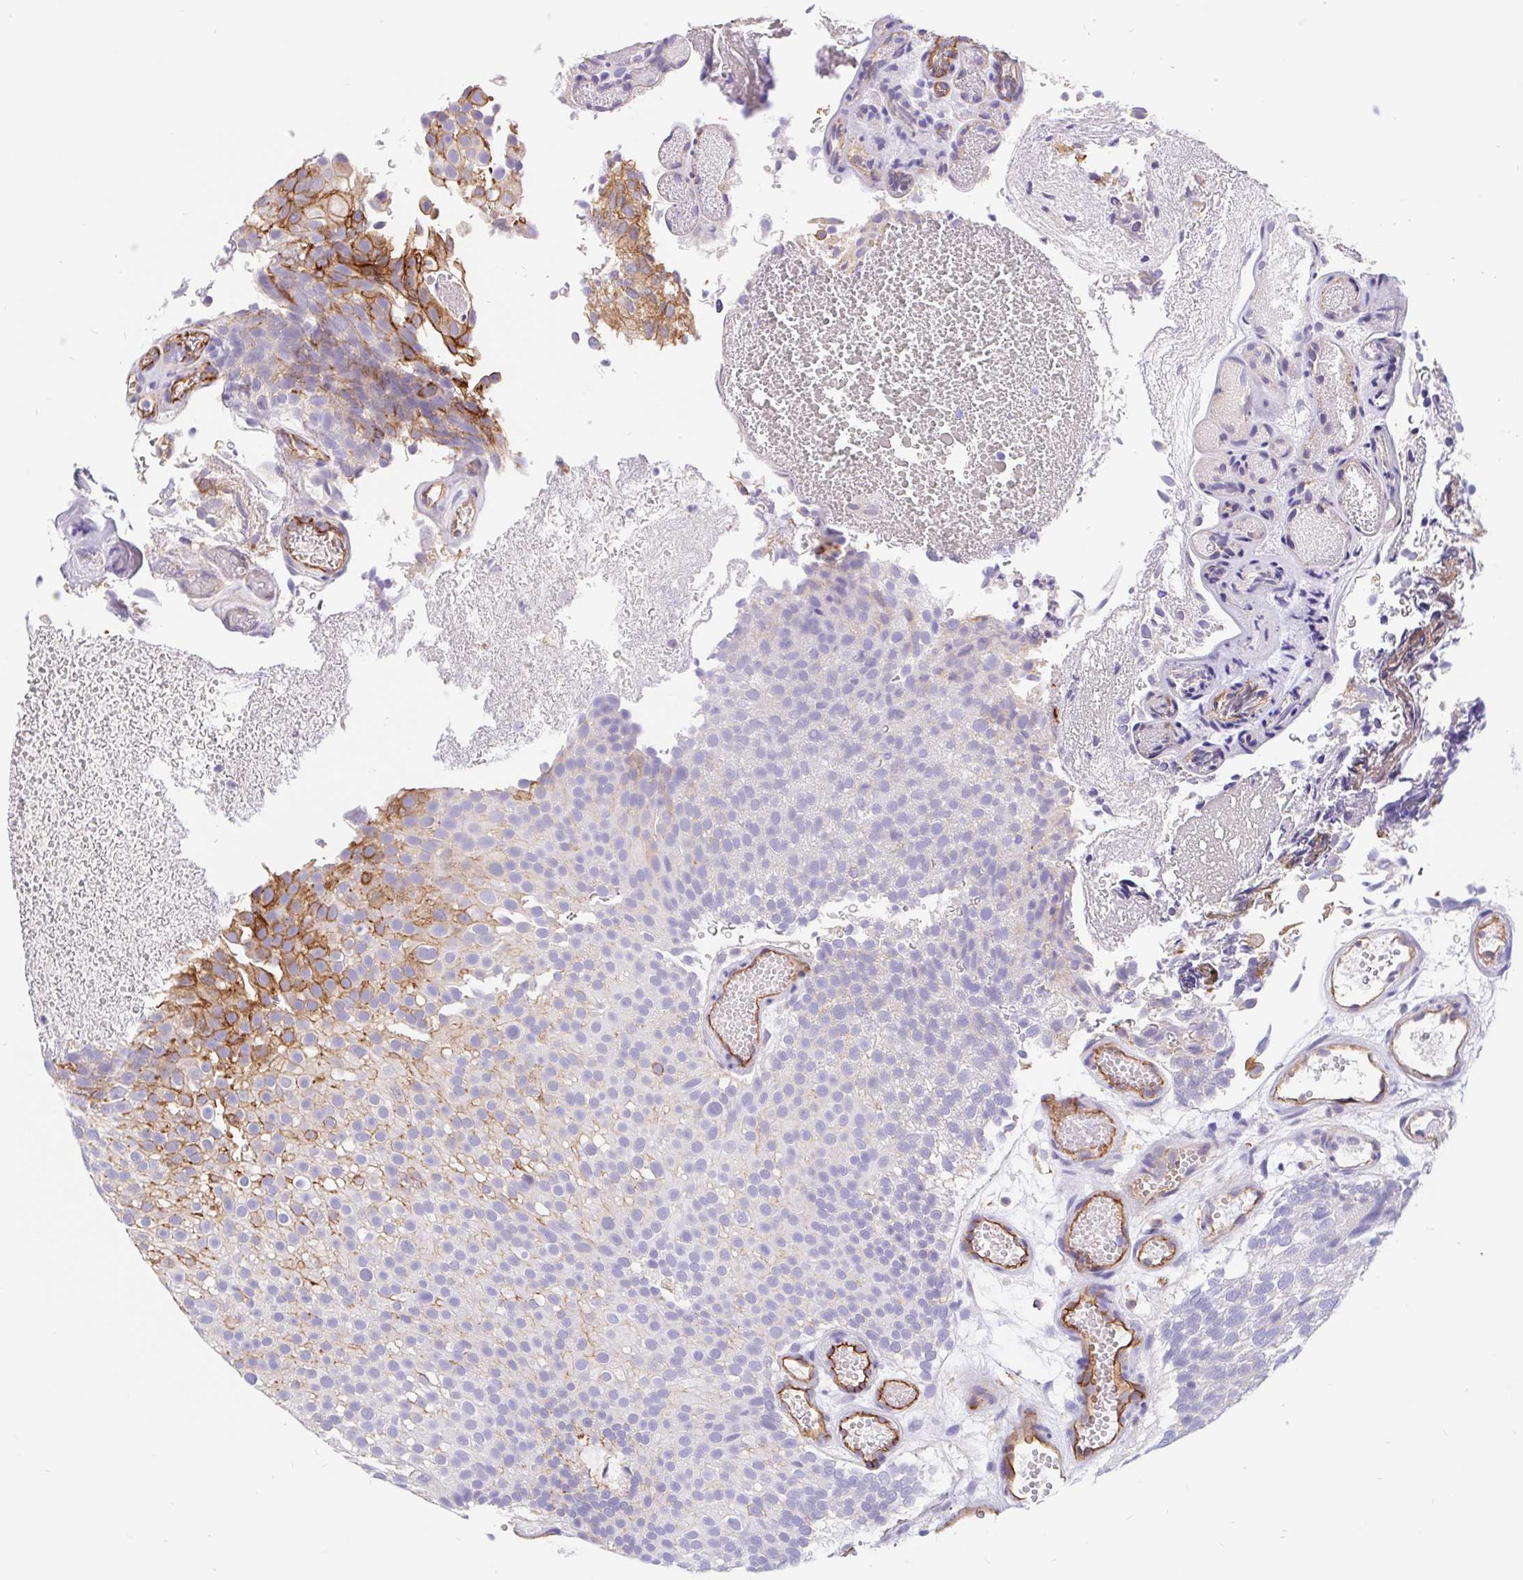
{"staining": {"intensity": "moderate", "quantity": "<25%", "location": "cytoplasmic/membranous"}, "tissue": "urothelial cancer", "cell_type": "Tumor cells", "image_type": "cancer", "snomed": [{"axis": "morphology", "description": "Urothelial carcinoma, Low grade"}, {"axis": "topography", "description": "Urinary bladder"}], "caption": "Protein analysis of urothelial carcinoma (low-grade) tissue demonstrates moderate cytoplasmic/membranous expression in about <25% of tumor cells.", "gene": "LIMCH1", "patient": {"sex": "male", "age": 78}}